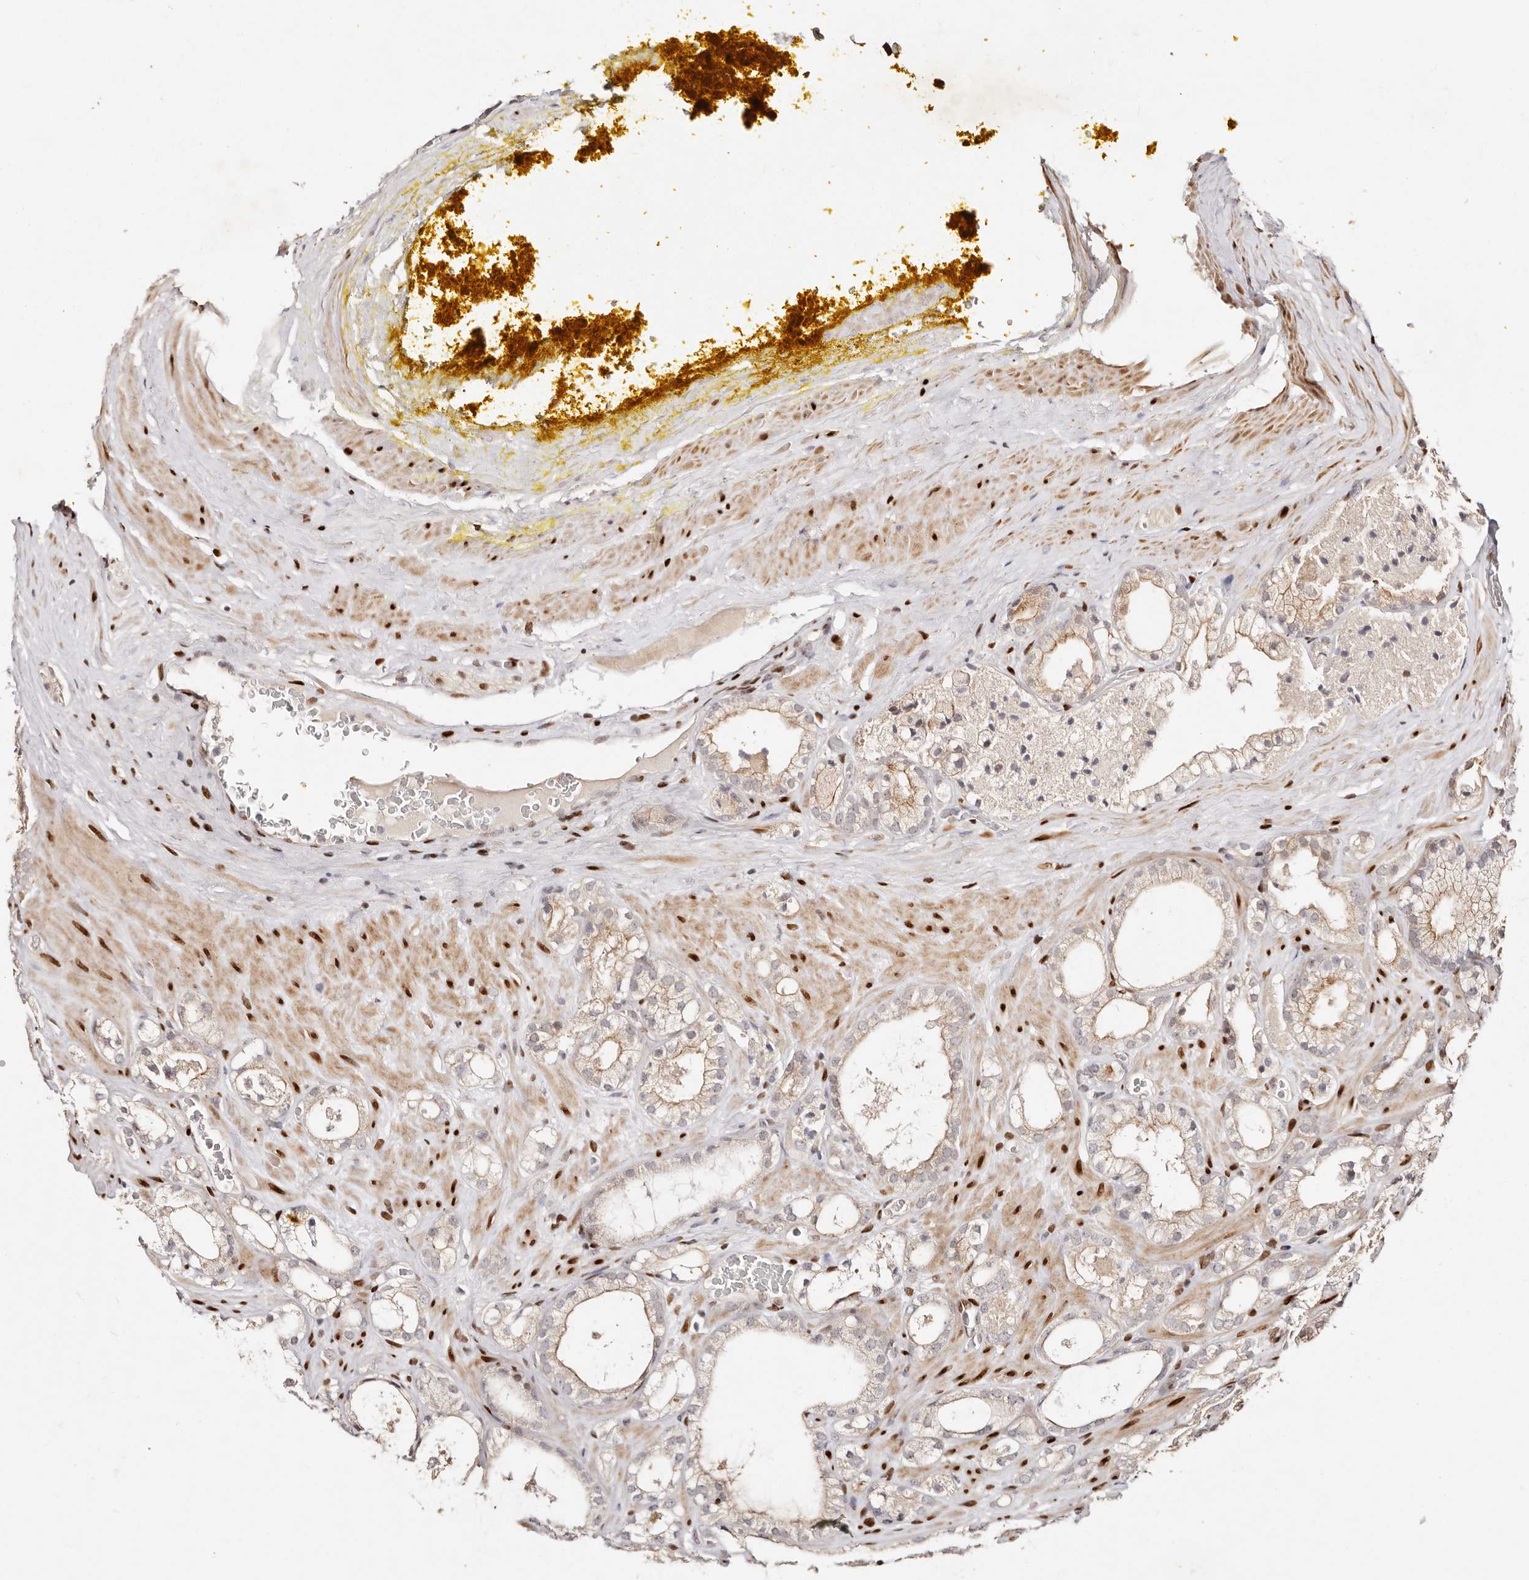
{"staining": {"intensity": "moderate", "quantity": "25%-75%", "location": "cytoplasmic/membranous"}, "tissue": "prostate cancer", "cell_type": "Tumor cells", "image_type": "cancer", "snomed": [{"axis": "morphology", "description": "Adenocarcinoma, High grade"}, {"axis": "topography", "description": "Prostate"}], "caption": "Brown immunohistochemical staining in human adenocarcinoma (high-grade) (prostate) exhibits moderate cytoplasmic/membranous positivity in approximately 25%-75% of tumor cells.", "gene": "IQGAP3", "patient": {"sex": "male", "age": 58}}